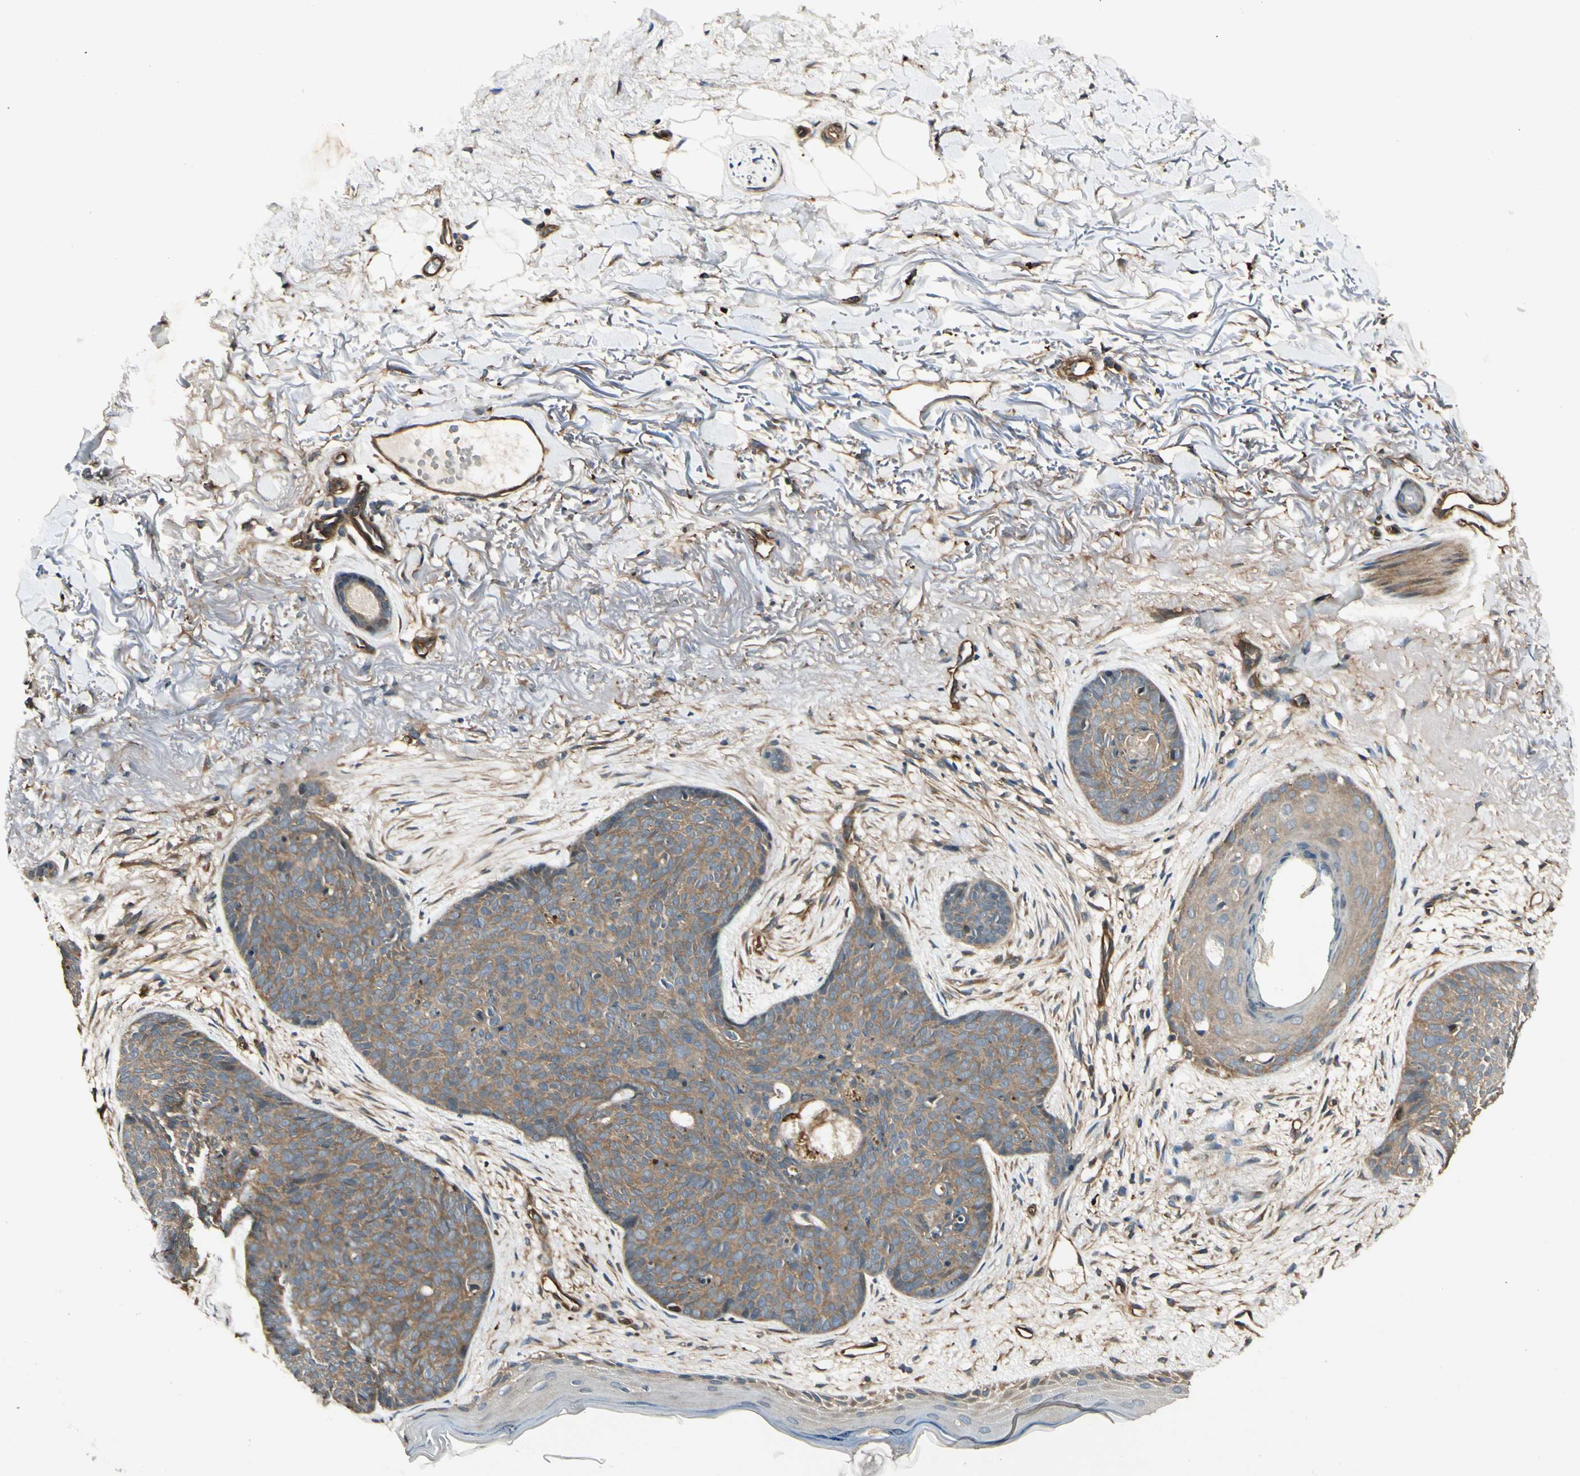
{"staining": {"intensity": "weak", "quantity": ">75%", "location": "cytoplasmic/membranous"}, "tissue": "skin cancer", "cell_type": "Tumor cells", "image_type": "cancer", "snomed": [{"axis": "morphology", "description": "Normal tissue, NOS"}, {"axis": "morphology", "description": "Basal cell carcinoma"}, {"axis": "topography", "description": "Skin"}], "caption": "The micrograph shows a brown stain indicating the presence of a protein in the cytoplasmic/membranous of tumor cells in skin cancer.", "gene": "ROCK2", "patient": {"sex": "female", "age": 70}}